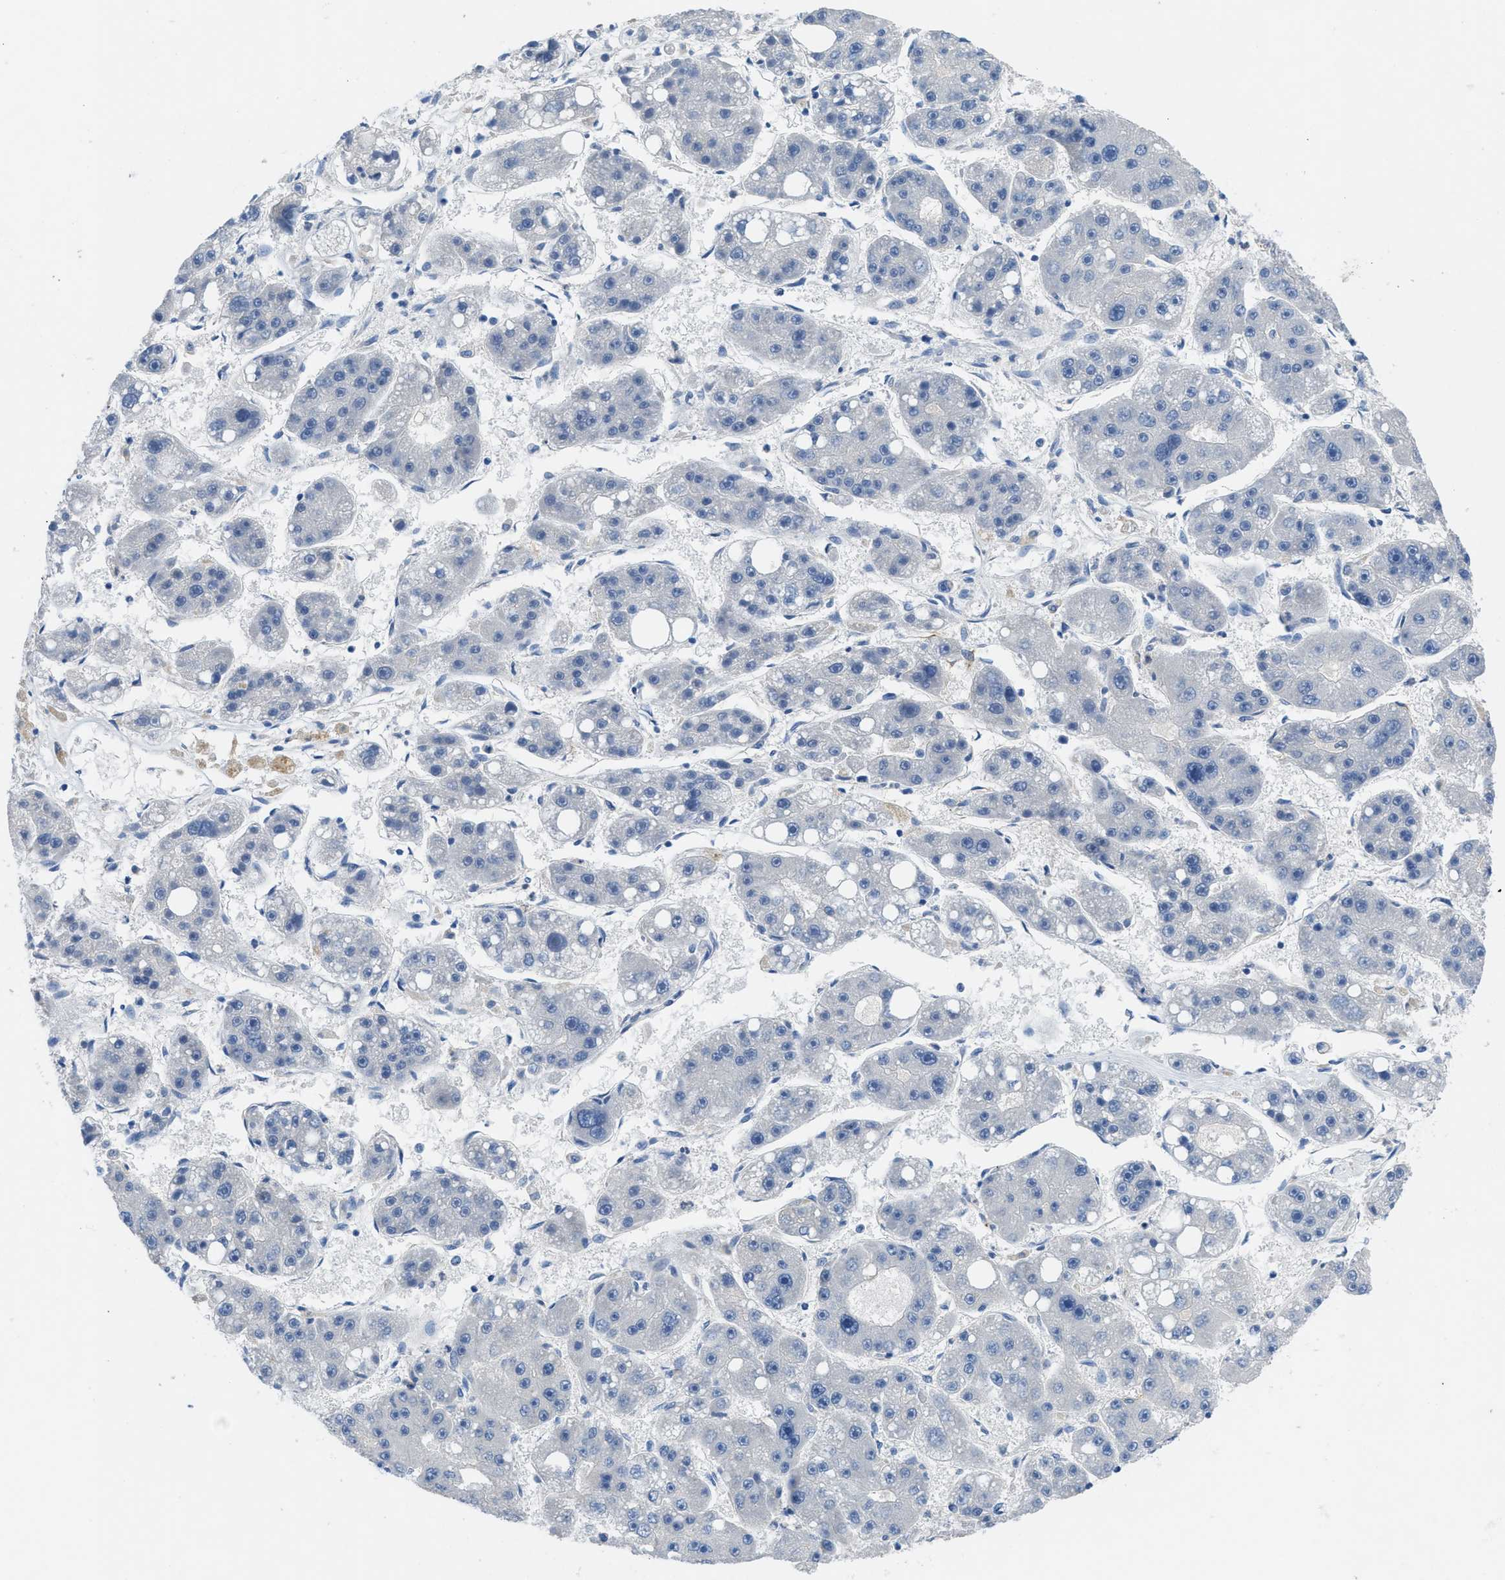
{"staining": {"intensity": "negative", "quantity": "none", "location": "none"}, "tissue": "liver cancer", "cell_type": "Tumor cells", "image_type": "cancer", "snomed": [{"axis": "morphology", "description": "Carcinoma, Hepatocellular, NOS"}, {"axis": "topography", "description": "Liver"}], "caption": "Tumor cells are negative for protein expression in human liver hepatocellular carcinoma.", "gene": "PGR", "patient": {"sex": "female", "age": 61}}